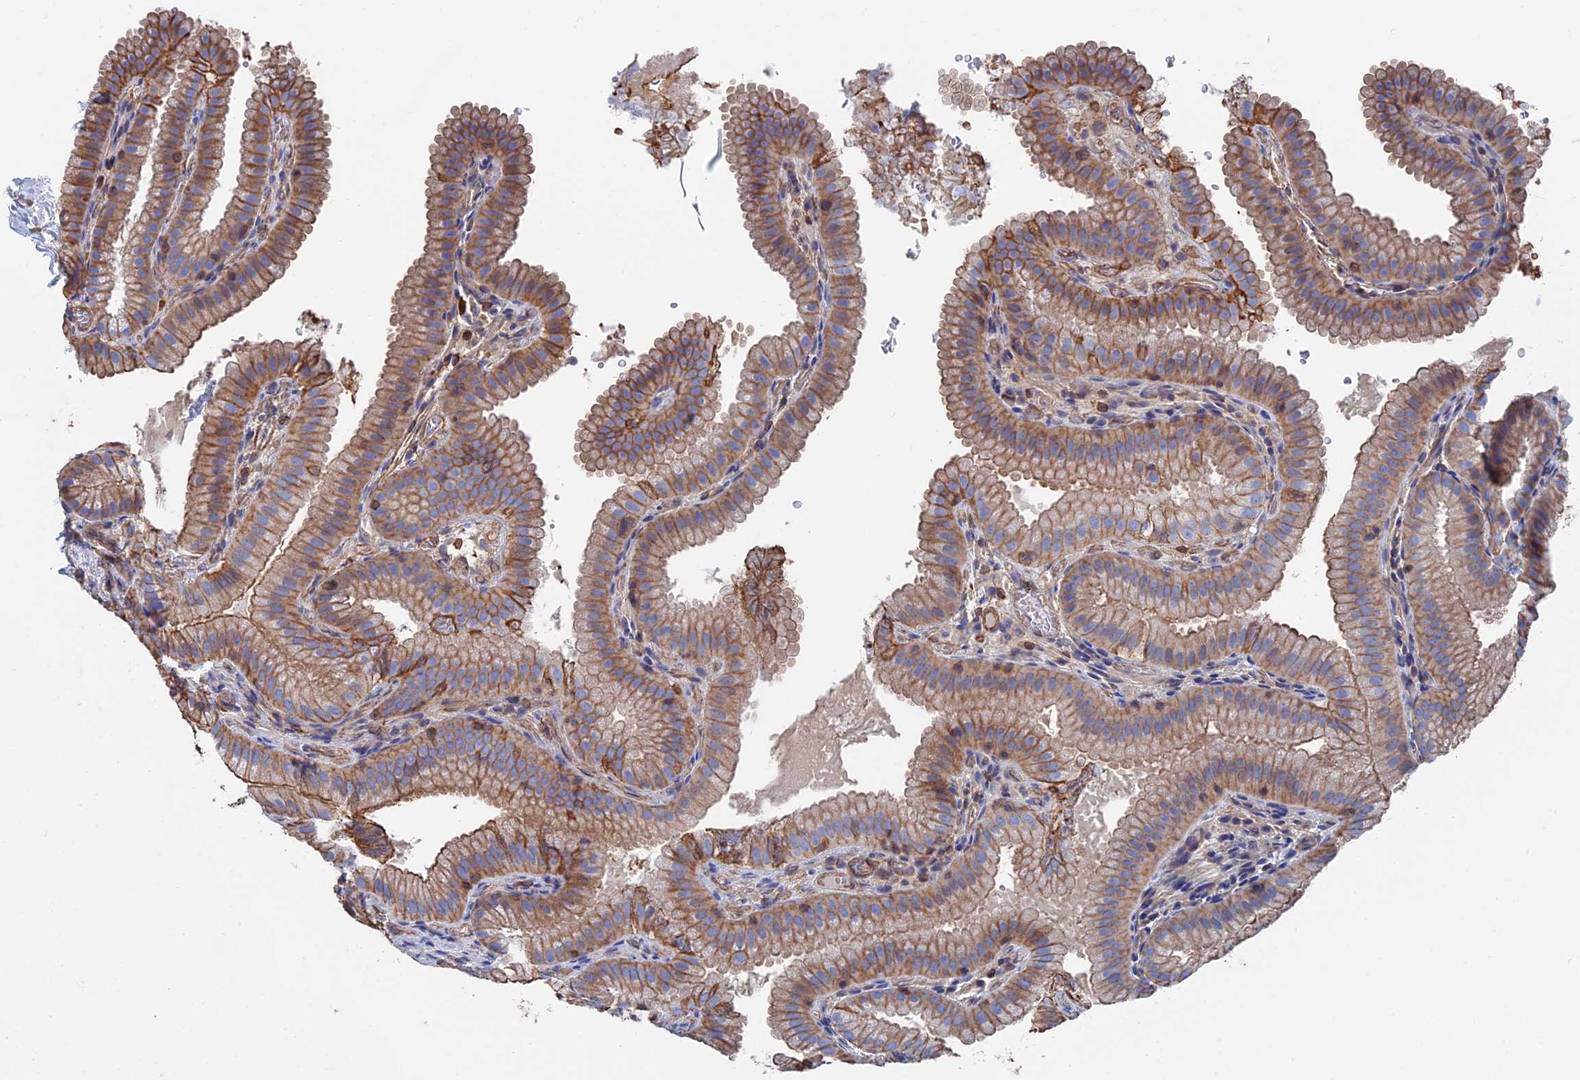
{"staining": {"intensity": "moderate", "quantity": "25%-75%", "location": "cytoplasmic/membranous"}, "tissue": "gallbladder", "cell_type": "Glandular cells", "image_type": "normal", "snomed": [{"axis": "morphology", "description": "Normal tissue, NOS"}, {"axis": "topography", "description": "Gallbladder"}], "caption": "IHC staining of normal gallbladder, which exhibits medium levels of moderate cytoplasmic/membranous expression in about 25%-75% of glandular cells indicating moderate cytoplasmic/membranous protein staining. The staining was performed using DAB (brown) for protein detection and nuclei were counterstained in hematoxylin (blue).", "gene": "STRA6", "patient": {"sex": "female", "age": 30}}